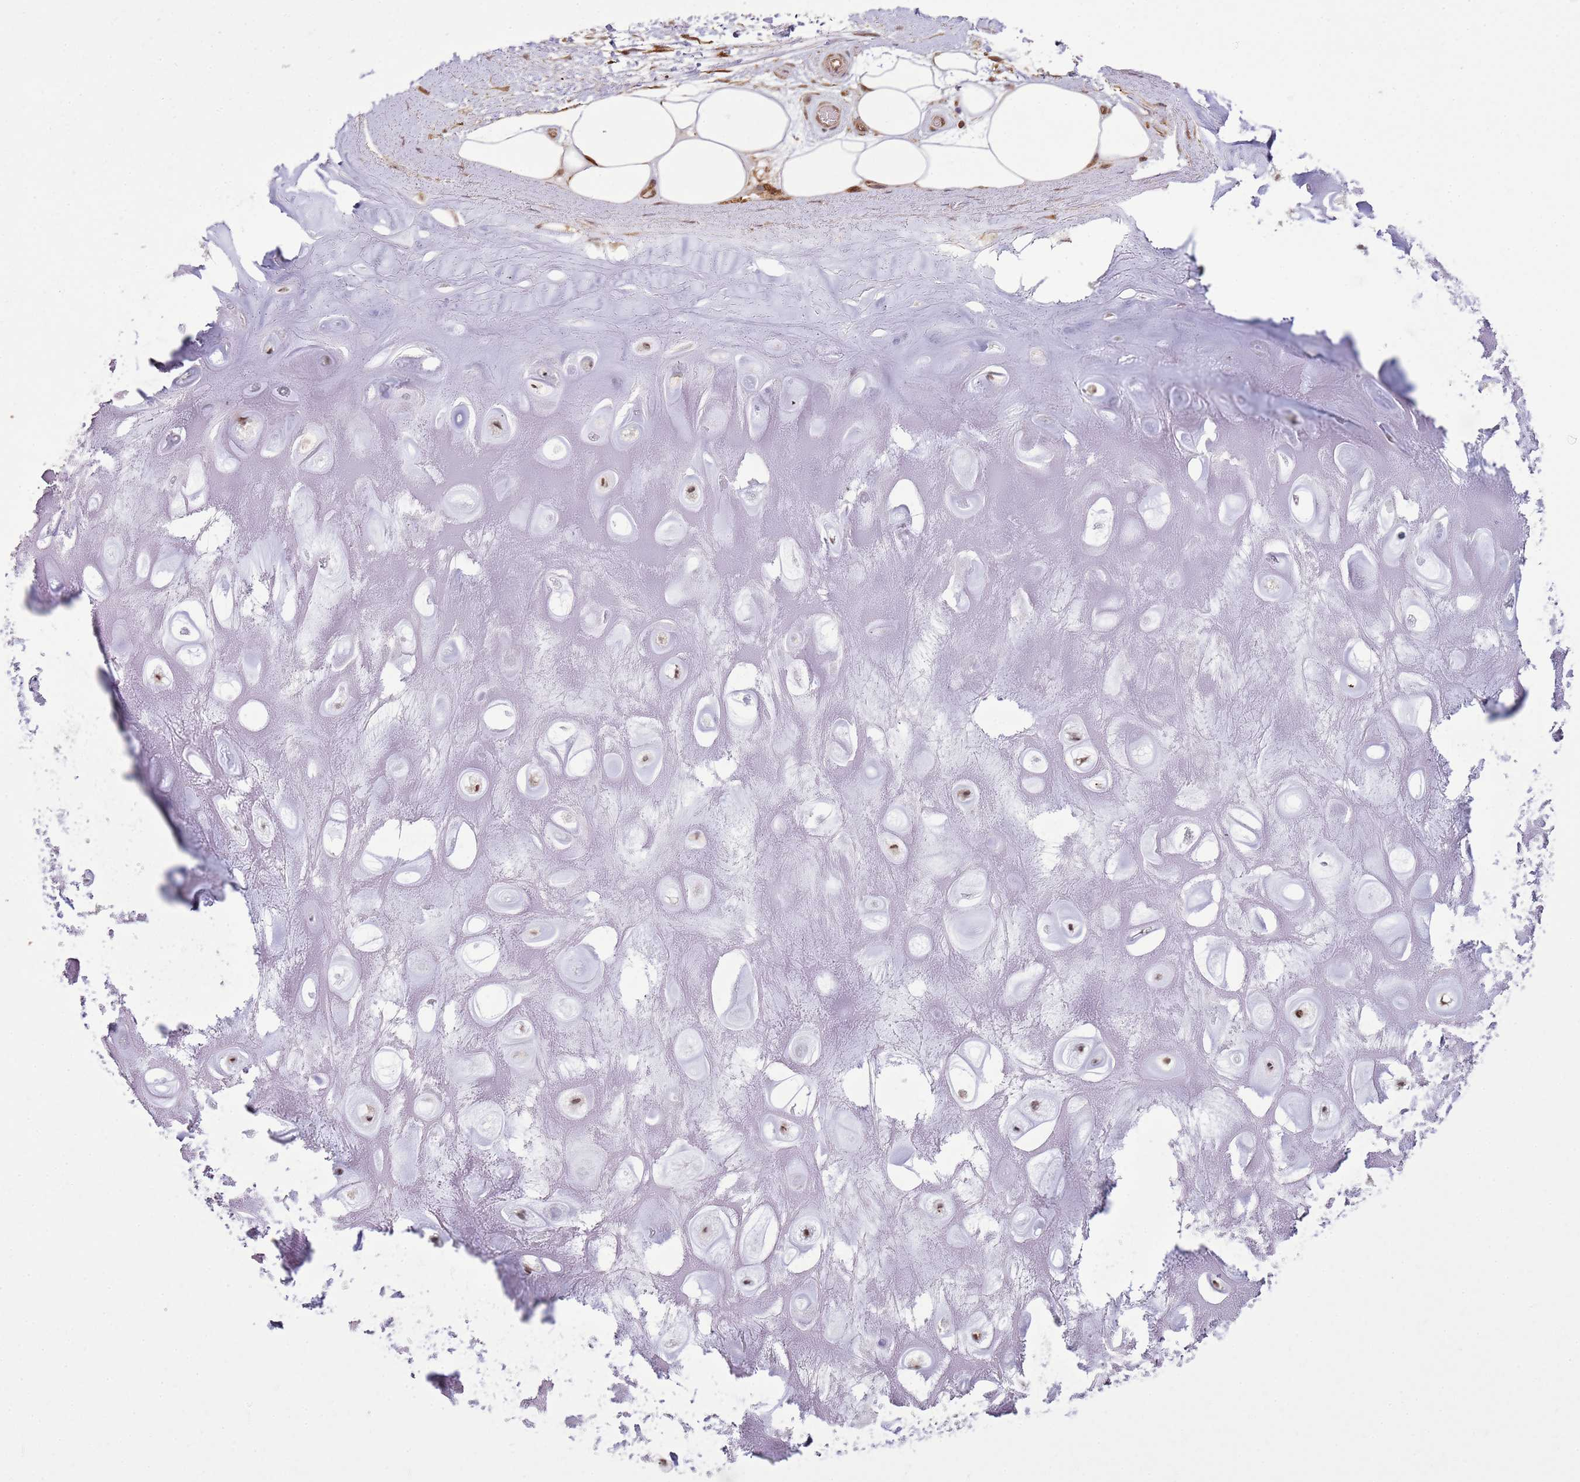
{"staining": {"intensity": "moderate", "quantity": "<25%", "location": "cytoplasmic/membranous"}, "tissue": "adipose tissue", "cell_type": "Adipocytes", "image_type": "normal", "snomed": [{"axis": "morphology", "description": "Normal tissue, NOS"}, {"axis": "topography", "description": "Cartilage tissue"}], "caption": "Human adipose tissue stained with a brown dye exhibits moderate cytoplasmic/membranous positive staining in about <25% of adipocytes.", "gene": "GABRE", "patient": {"sex": "male", "age": 81}}